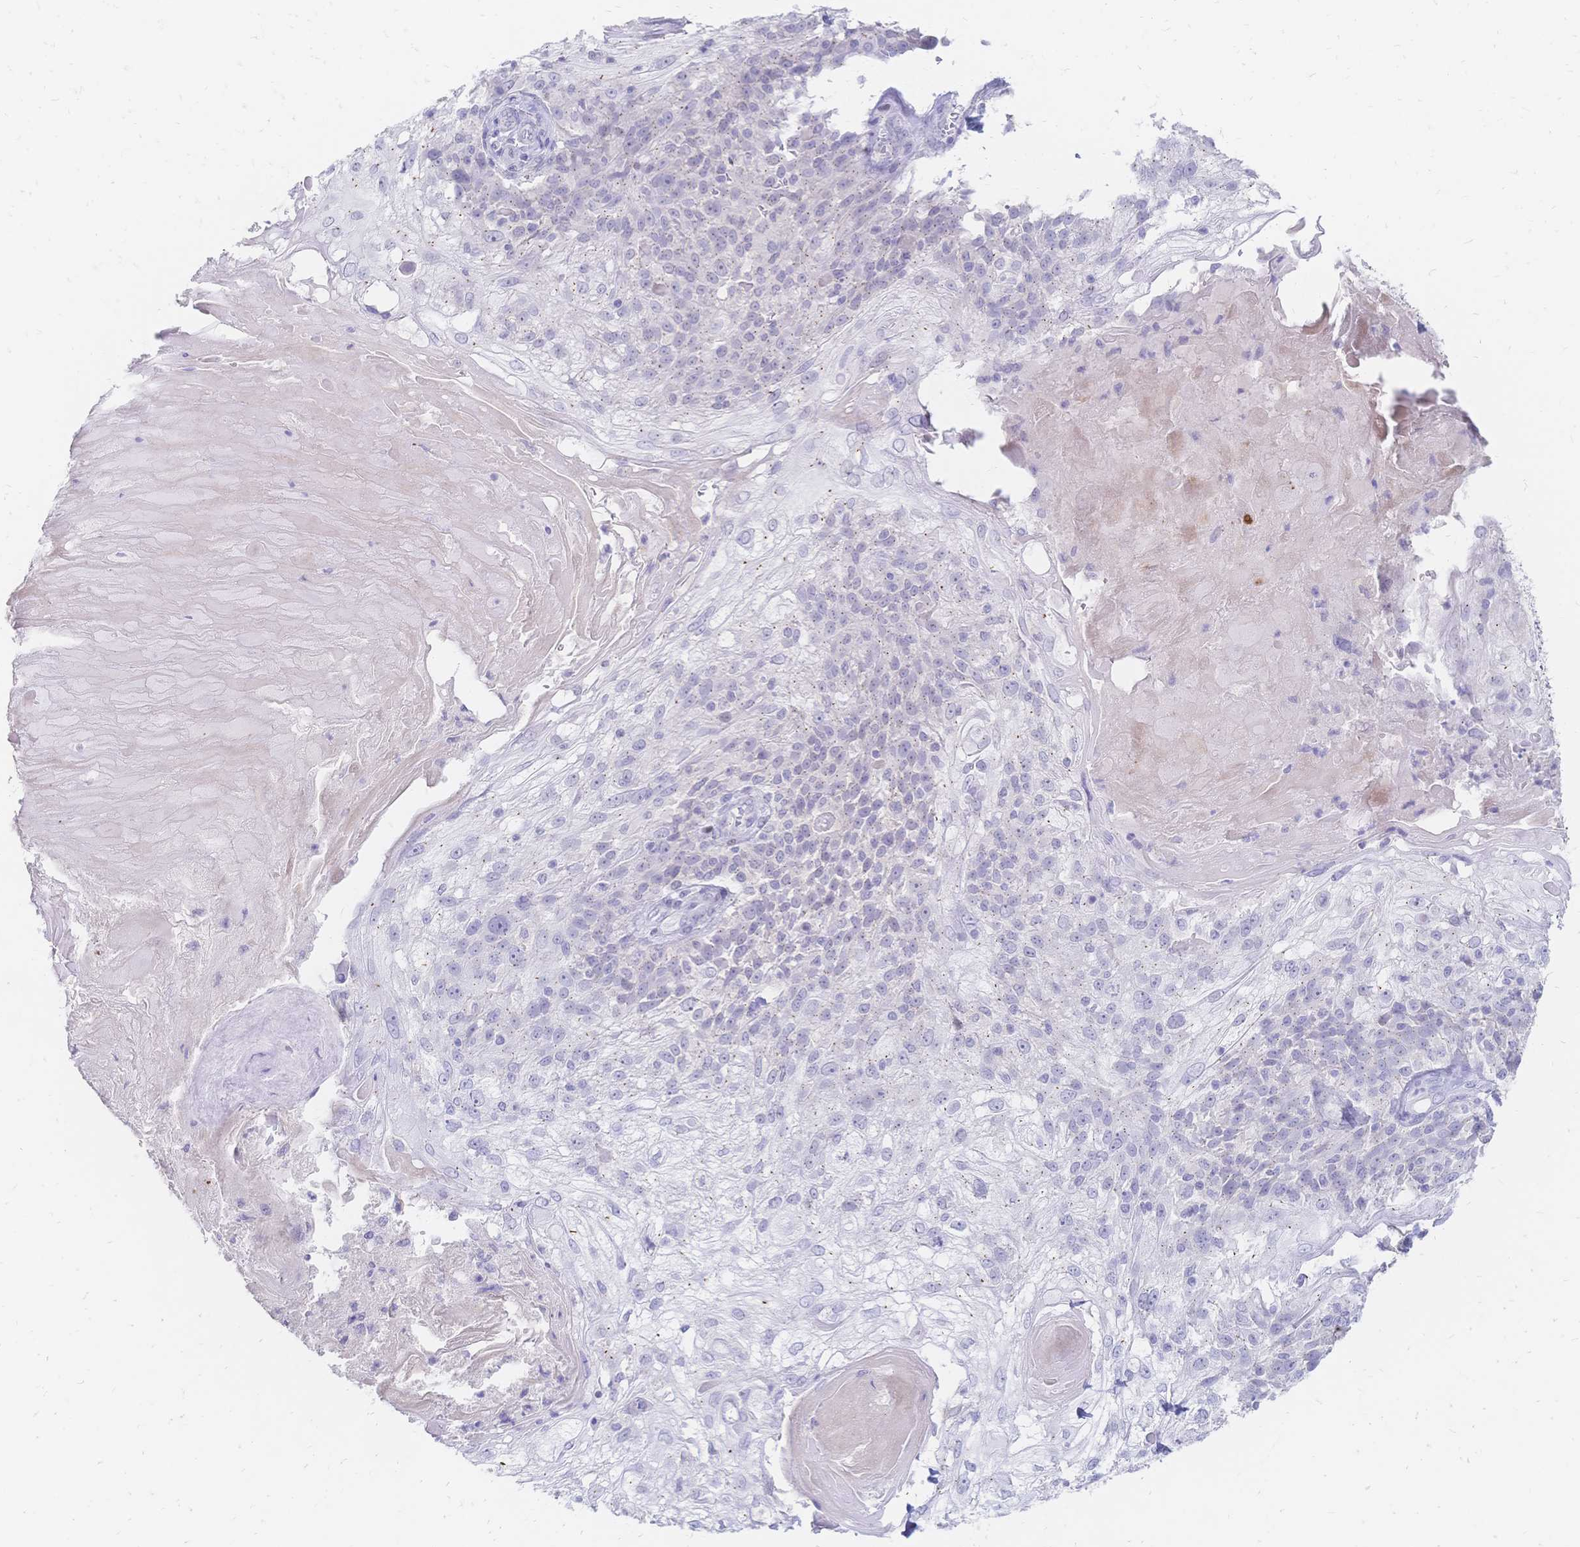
{"staining": {"intensity": "negative", "quantity": "none", "location": "none"}, "tissue": "skin cancer", "cell_type": "Tumor cells", "image_type": "cancer", "snomed": [{"axis": "morphology", "description": "Normal tissue, NOS"}, {"axis": "morphology", "description": "Squamous cell carcinoma, NOS"}, {"axis": "topography", "description": "Skin"}], "caption": "Skin squamous cell carcinoma was stained to show a protein in brown. There is no significant expression in tumor cells. (DAB immunohistochemistry visualized using brightfield microscopy, high magnification).", "gene": "PSORS1C2", "patient": {"sex": "female", "age": 83}}